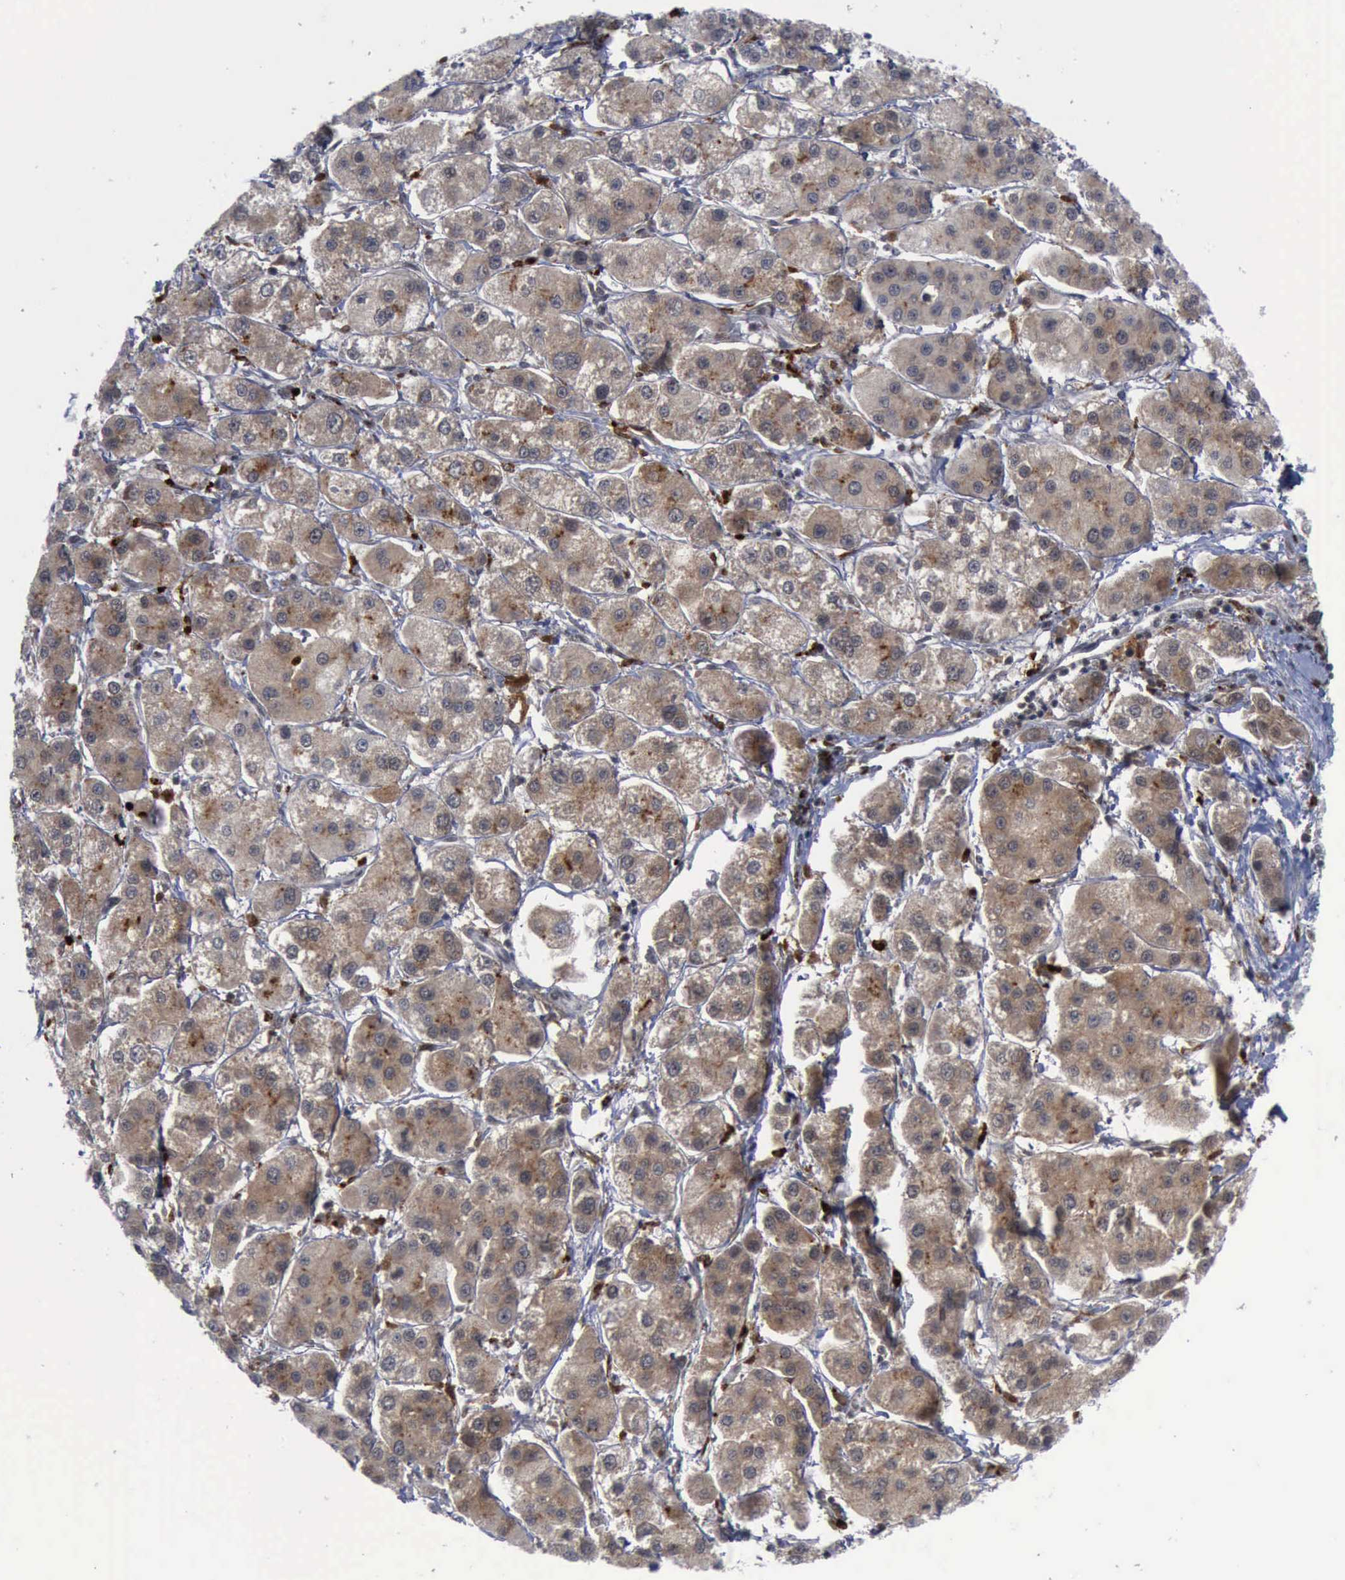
{"staining": {"intensity": "moderate", "quantity": "25%-75%", "location": "cytoplasmic/membranous"}, "tissue": "liver cancer", "cell_type": "Tumor cells", "image_type": "cancer", "snomed": [{"axis": "morphology", "description": "Carcinoma, Hepatocellular, NOS"}, {"axis": "topography", "description": "Liver"}], "caption": "There is medium levels of moderate cytoplasmic/membranous staining in tumor cells of liver cancer (hepatocellular carcinoma), as demonstrated by immunohistochemical staining (brown color).", "gene": "CSTA", "patient": {"sex": "female", "age": 85}}